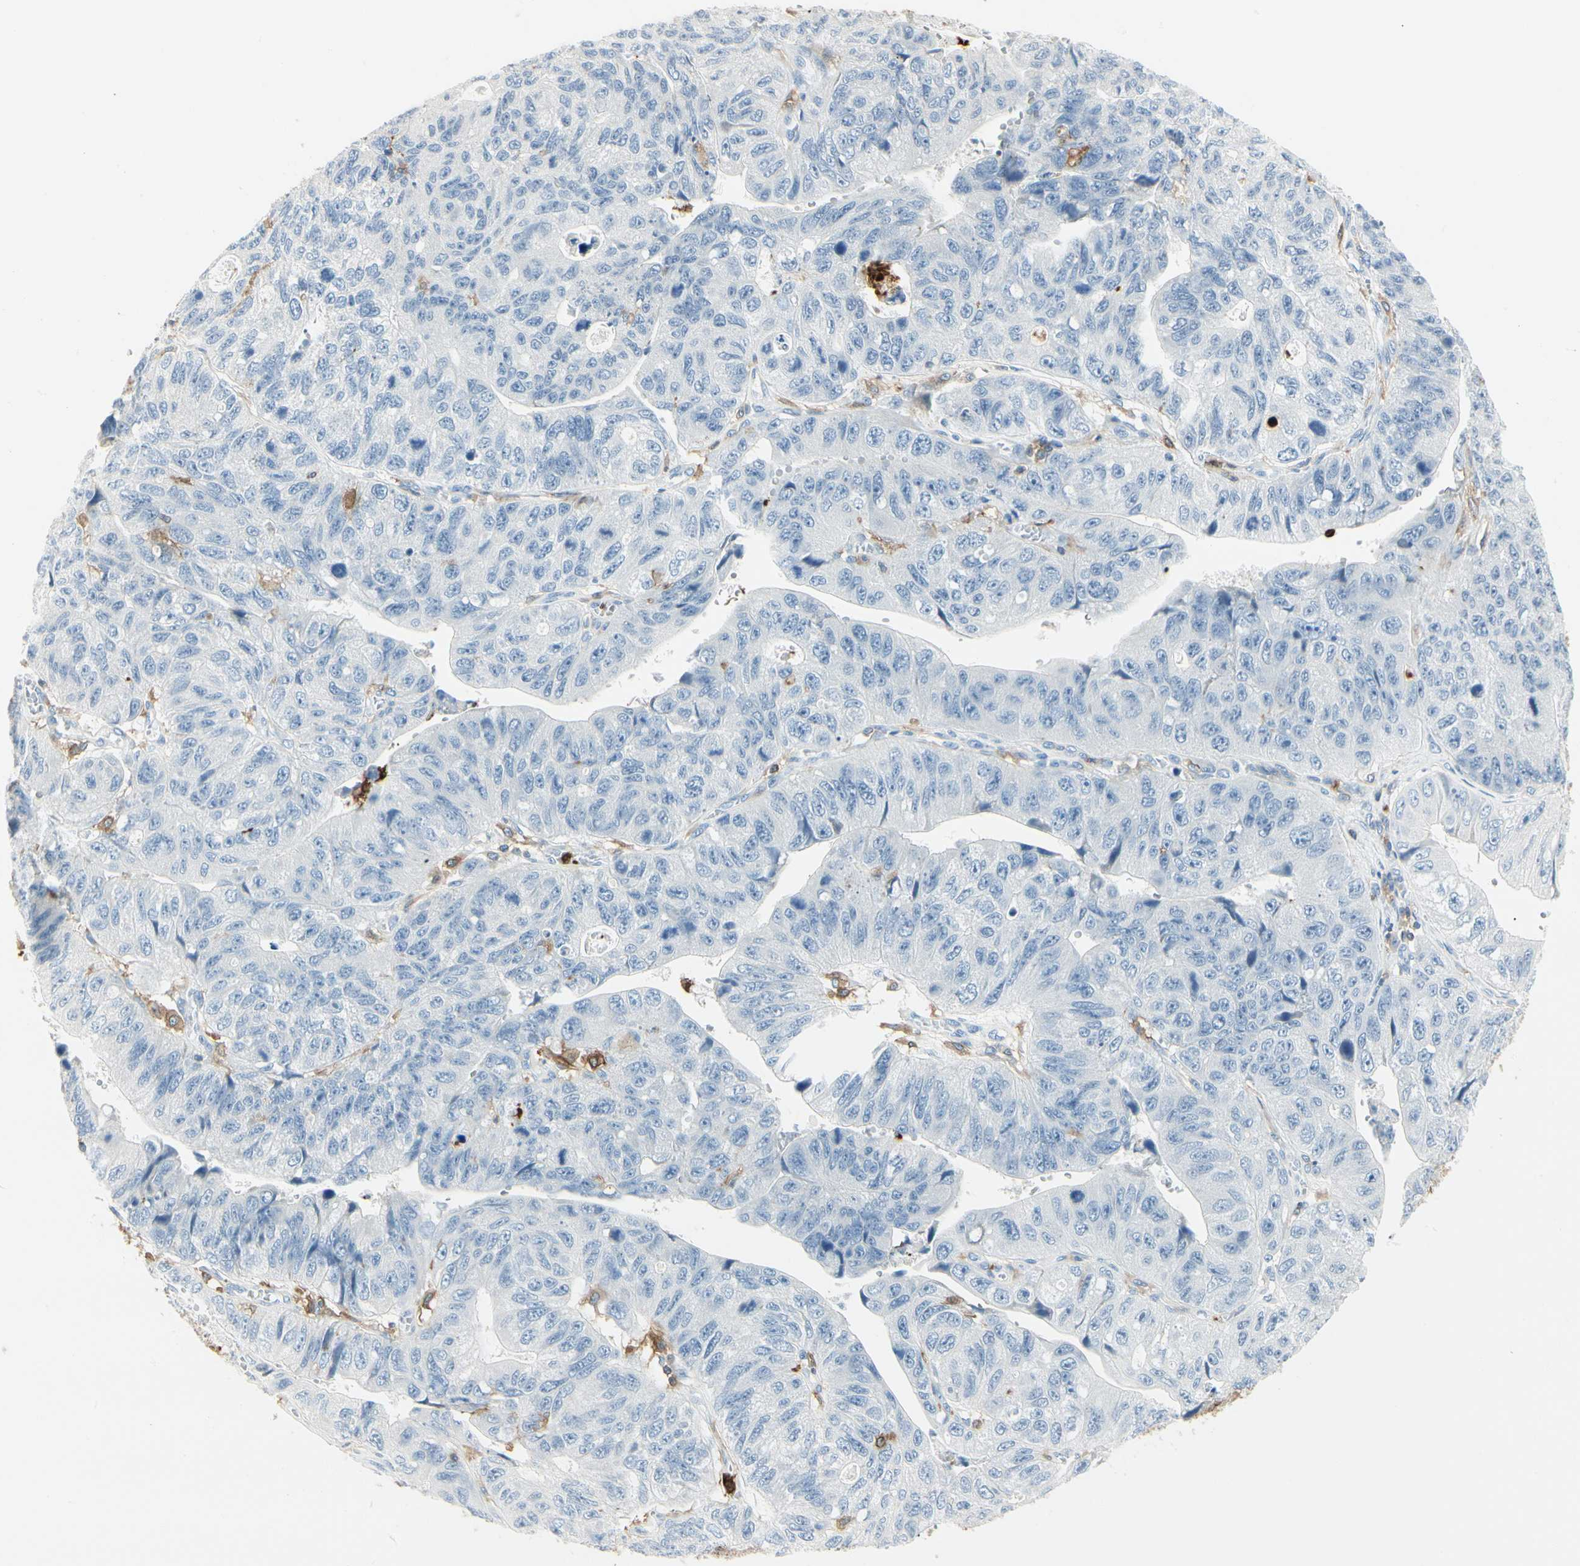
{"staining": {"intensity": "negative", "quantity": "none", "location": "none"}, "tissue": "stomach cancer", "cell_type": "Tumor cells", "image_type": "cancer", "snomed": [{"axis": "morphology", "description": "Adenocarcinoma, NOS"}, {"axis": "topography", "description": "Stomach"}], "caption": "Immunohistochemistry (IHC) of human stomach adenocarcinoma demonstrates no staining in tumor cells.", "gene": "ITGB2", "patient": {"sex": "male", "age": 59}}